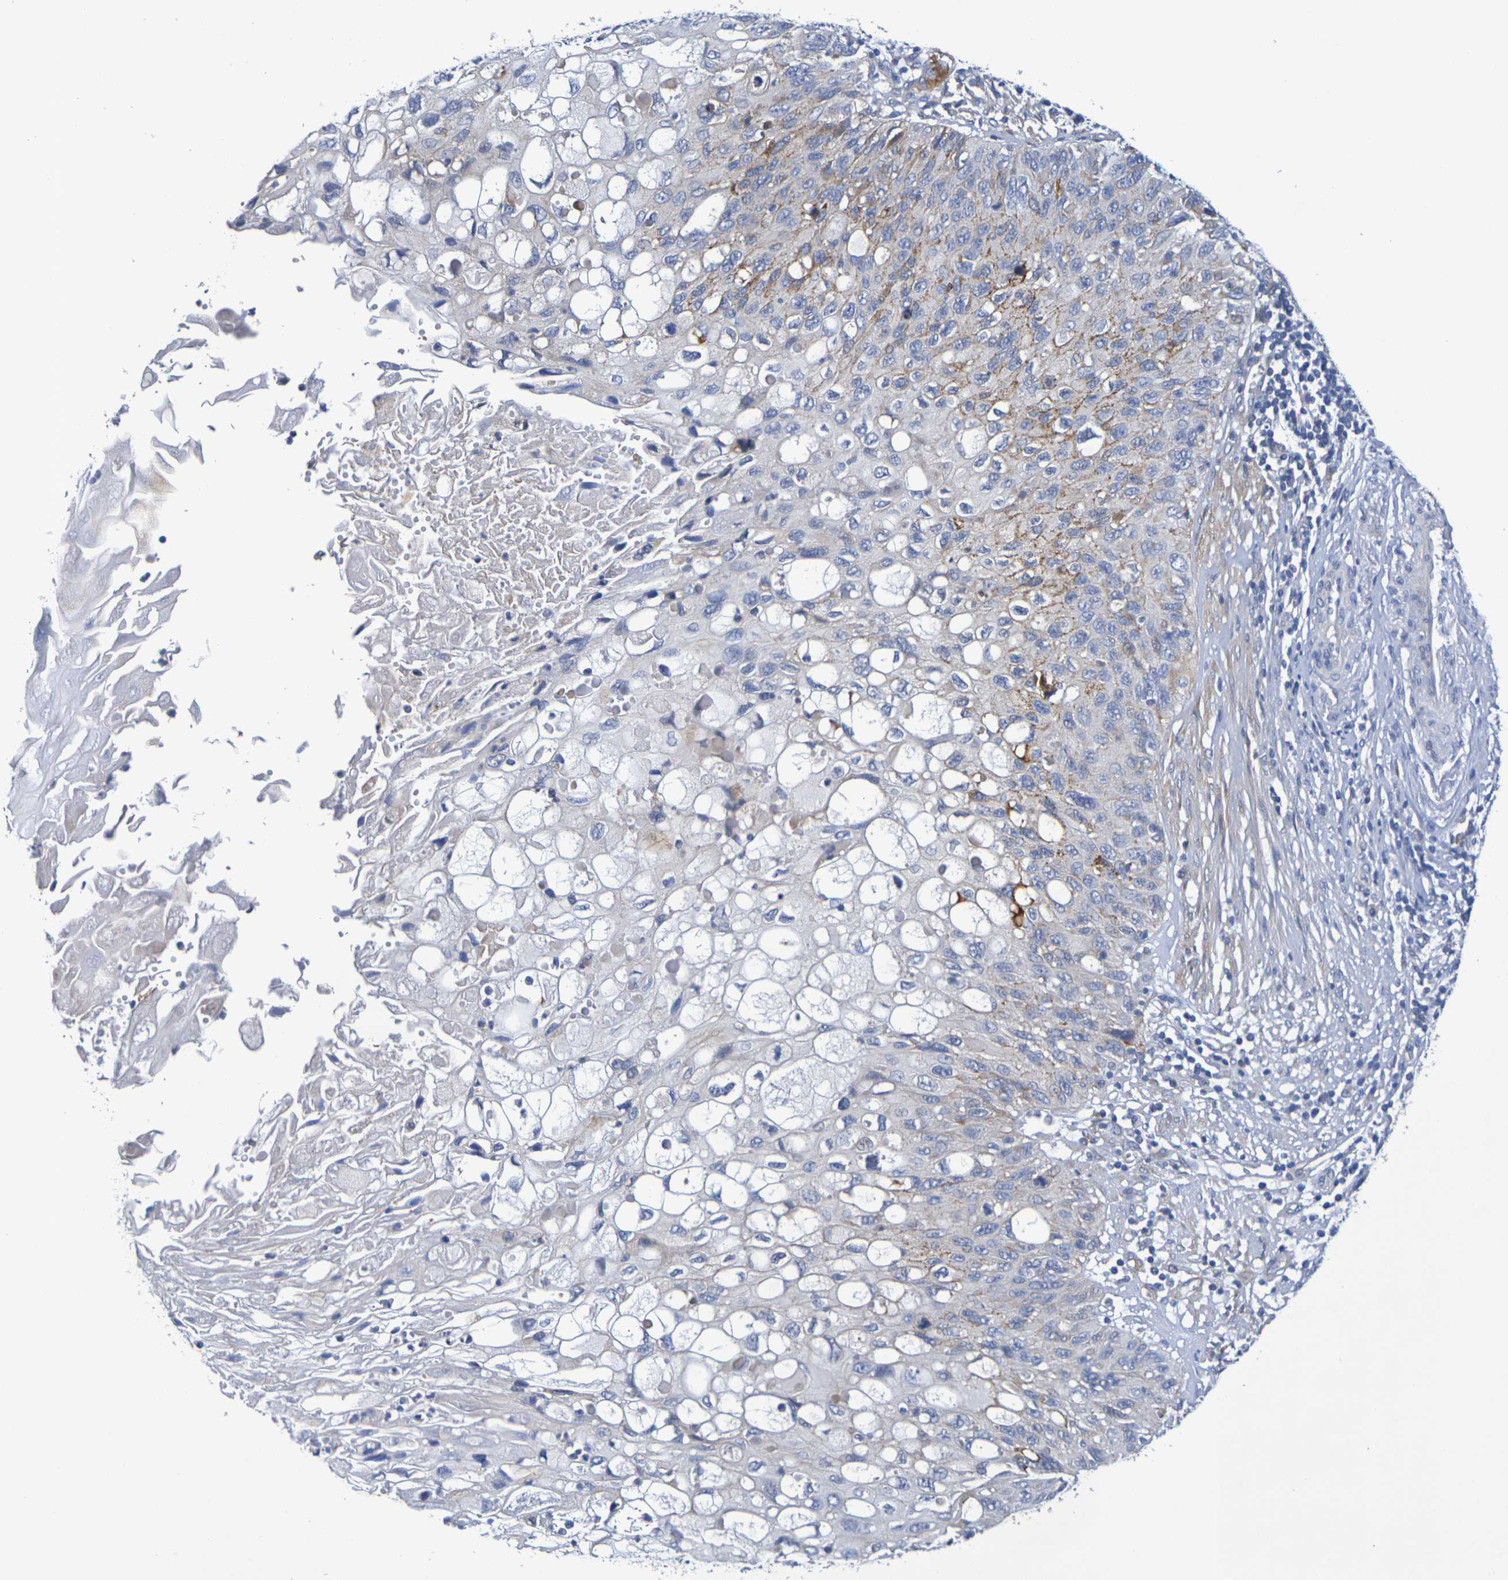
{"staining": {"intensity": "moderate", "quantity": "<25%", "location": "cytoplasmic/membranous"}, "tissue": "cervical cancer", "cell_type": "Tumor cells", "image_type": "cancer", "snomed": [{"axis": "morphology", "description": "Squamous cell carcinoma, NOS"}, {"axis": "topography", "description": "Cervix"}], "caption": "IHC photomicrograph of neoplastic tissue: human cervical cancer (squamous cell carcinoma) stained using immunohistochemistry (IHC) demonstrates low levels of moderate protein expression localized specifically in the cytoplasmic/membranous of tumor cells, appearing as a cytoplasmic/membranous brown color.", "gene": "SDC4", "patient": {"sex": "female", "age": 70}}